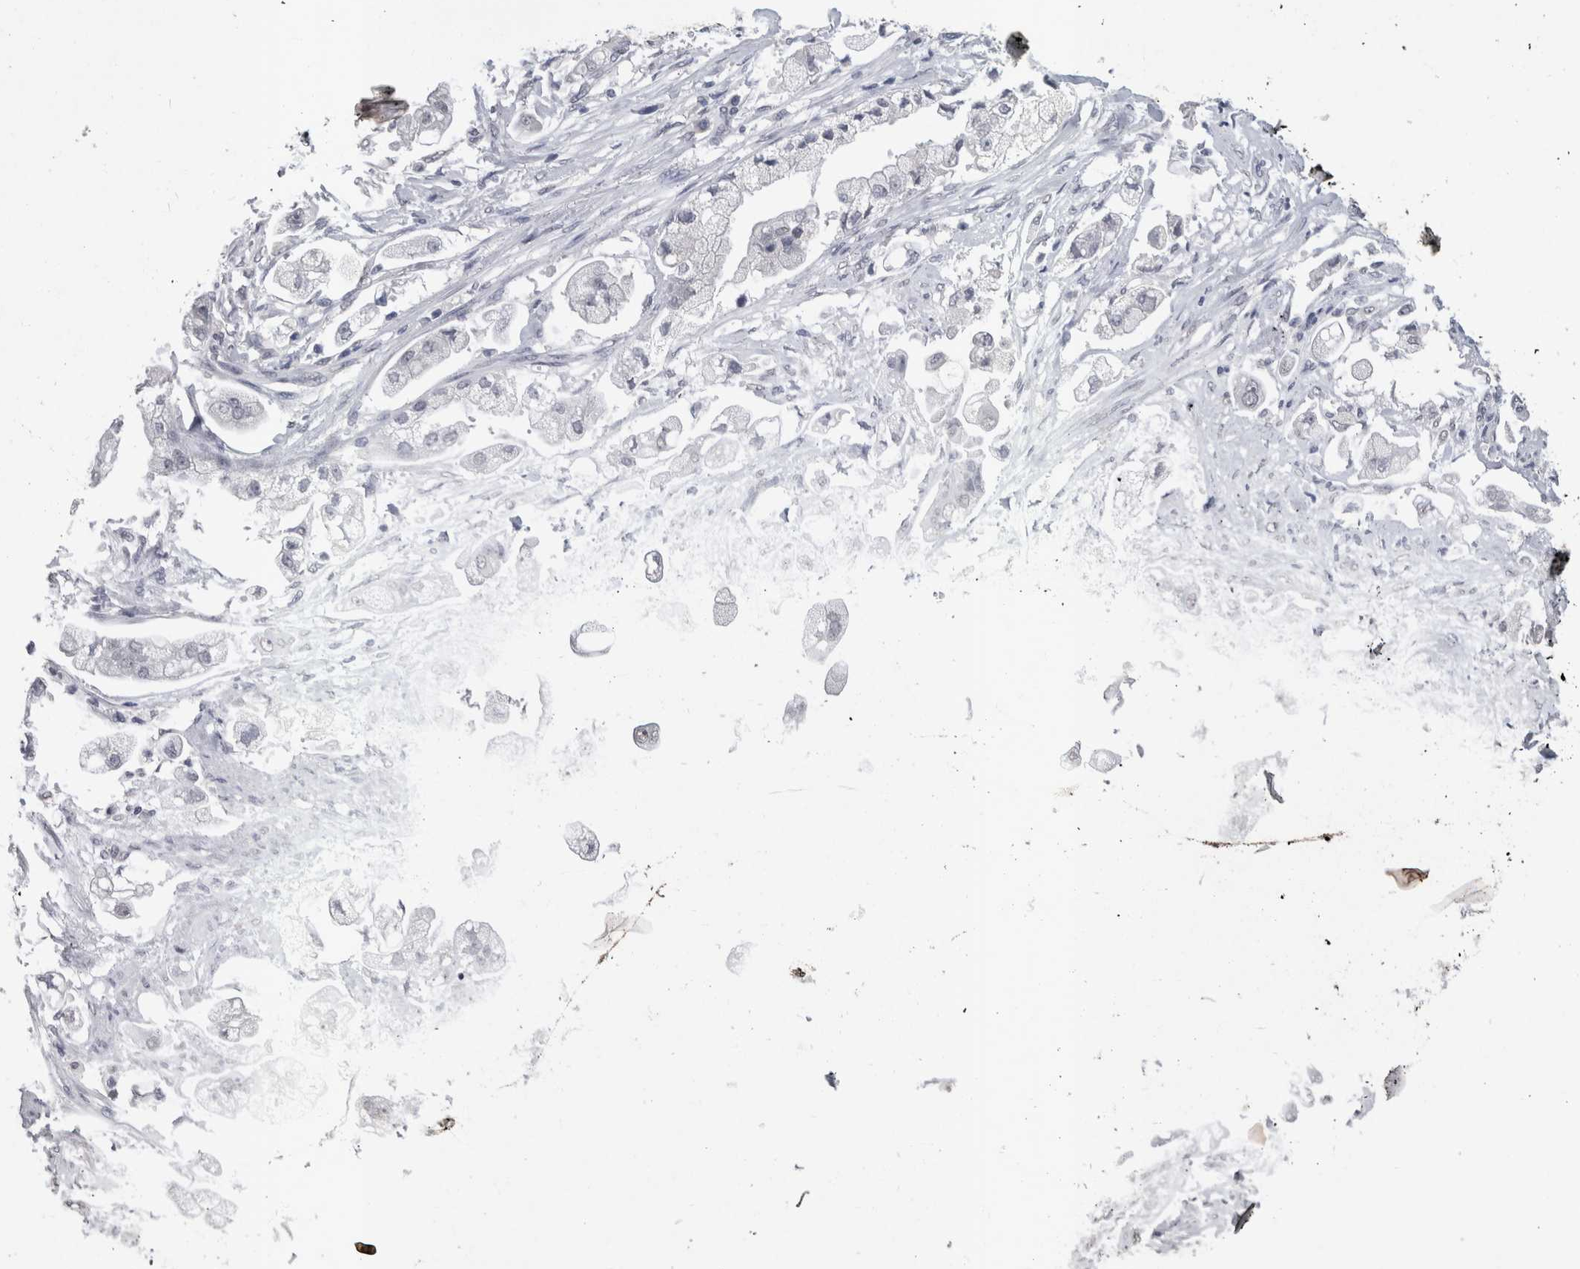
{"staining": {"intensity": "negative", "quantity": "none", "location": "none"}, "tissue": "stomach cancer", "cell_type": "Tumor cells", "image_type": "cancer", "snomed": [{"axis": "morphology", "description": "Adenocarcinoma, NOS"}, {"axis": "topography", "description": "Stomach"}], "caption": "Immunohistochemistry (IHC) of human adenocarcinoma (stomach) exhibits no expression in tumor cells.", "gene": "PAX5", "patient": {"sex": "male", "age": 62}}